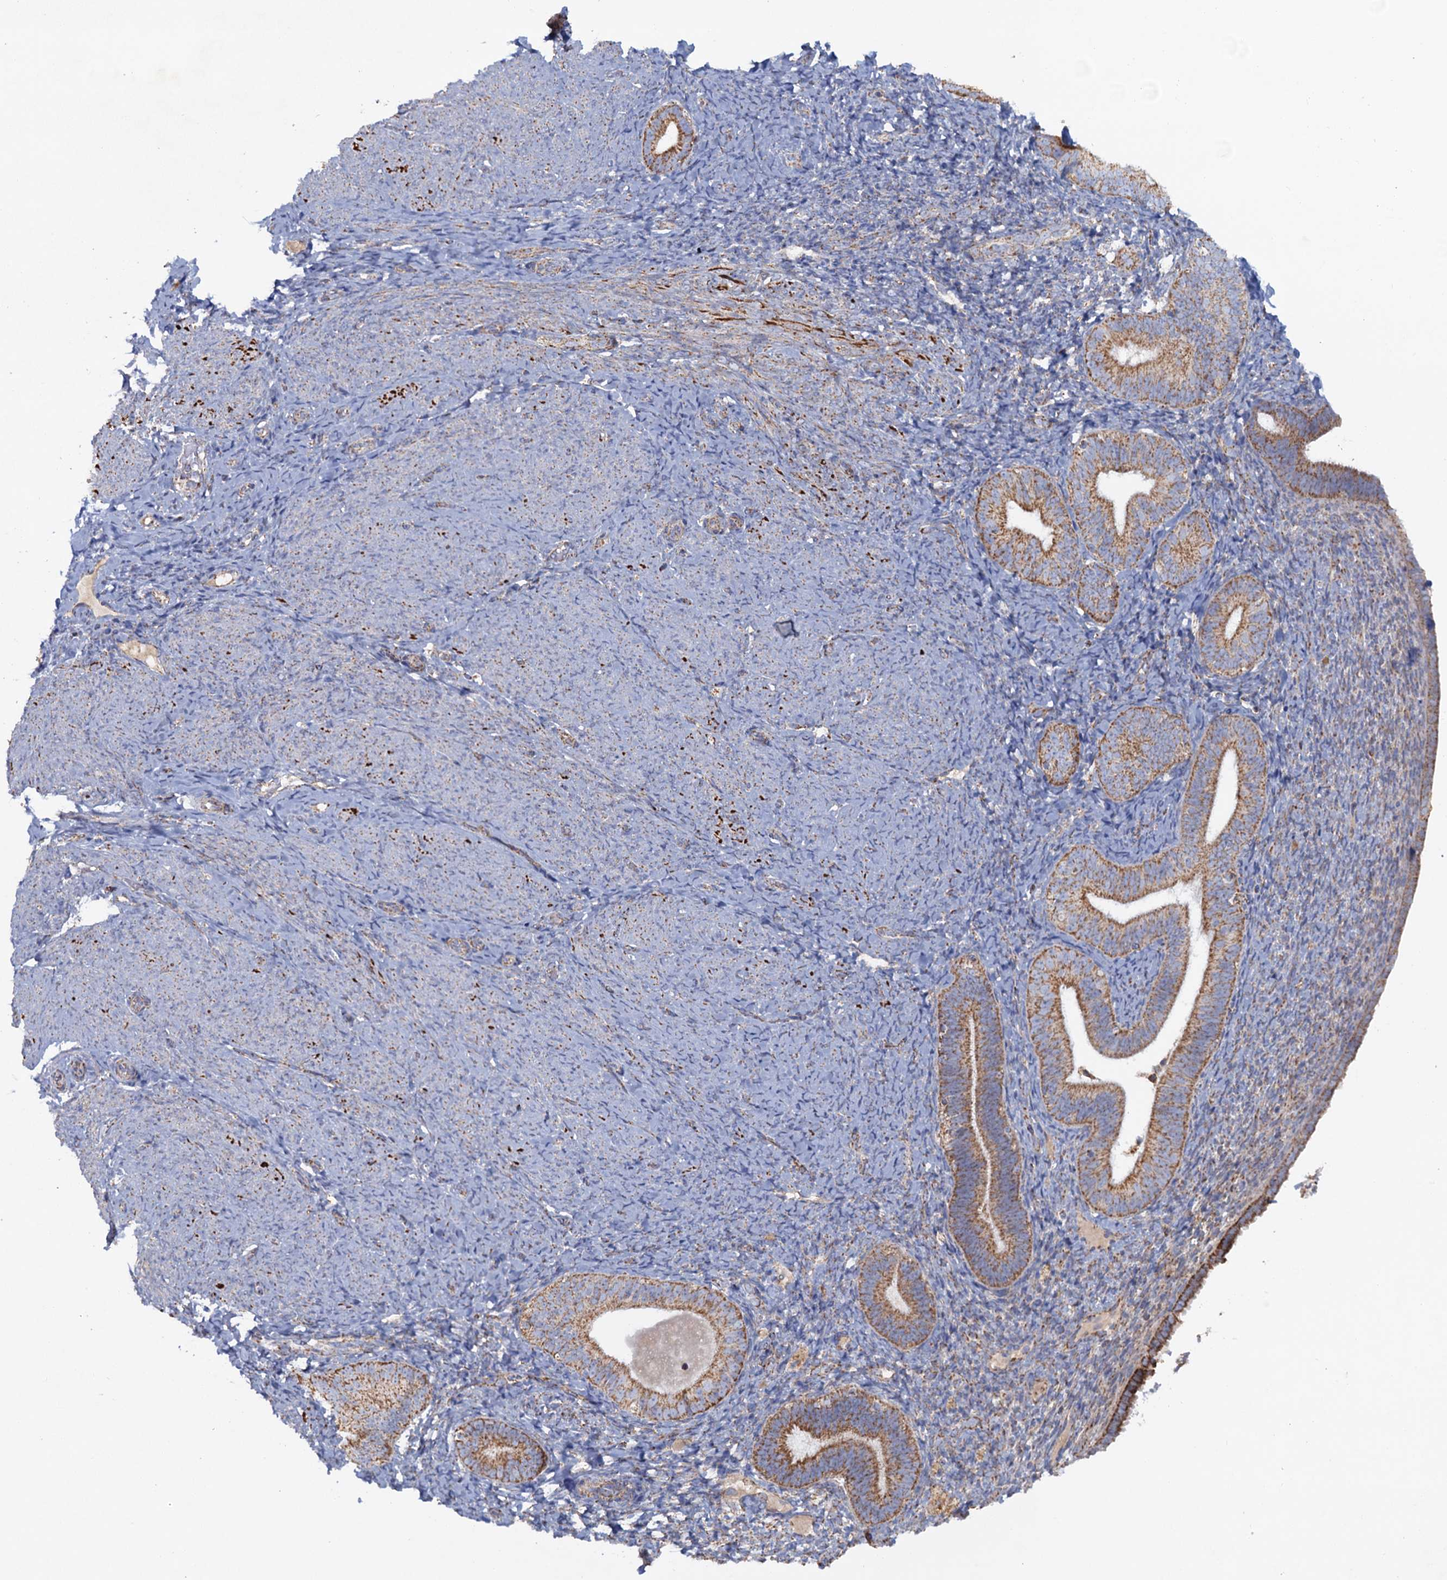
{"staining": {"intensity": "moderate", "quantity": "25%-75%", "location": "cytoplasmic/membranous"}, "tissue": "endometrium", "cell_type": "Cells in endometrial stroma", "image_type": "normal", "snomed": [{"axis": "morphology", "description": "Normal tissue, NOS"}, {"axis": "topography", "description": "Endometrium"}], "caption": "This is an image of immunohistochemistry staining of unremarkable endometrium, which shows moderate positivity in the cytoplasmic/membranous of cells in endometrial stroma.", "gene": "GTPBP3", "patient": {"sex": "female", "age": 65}}